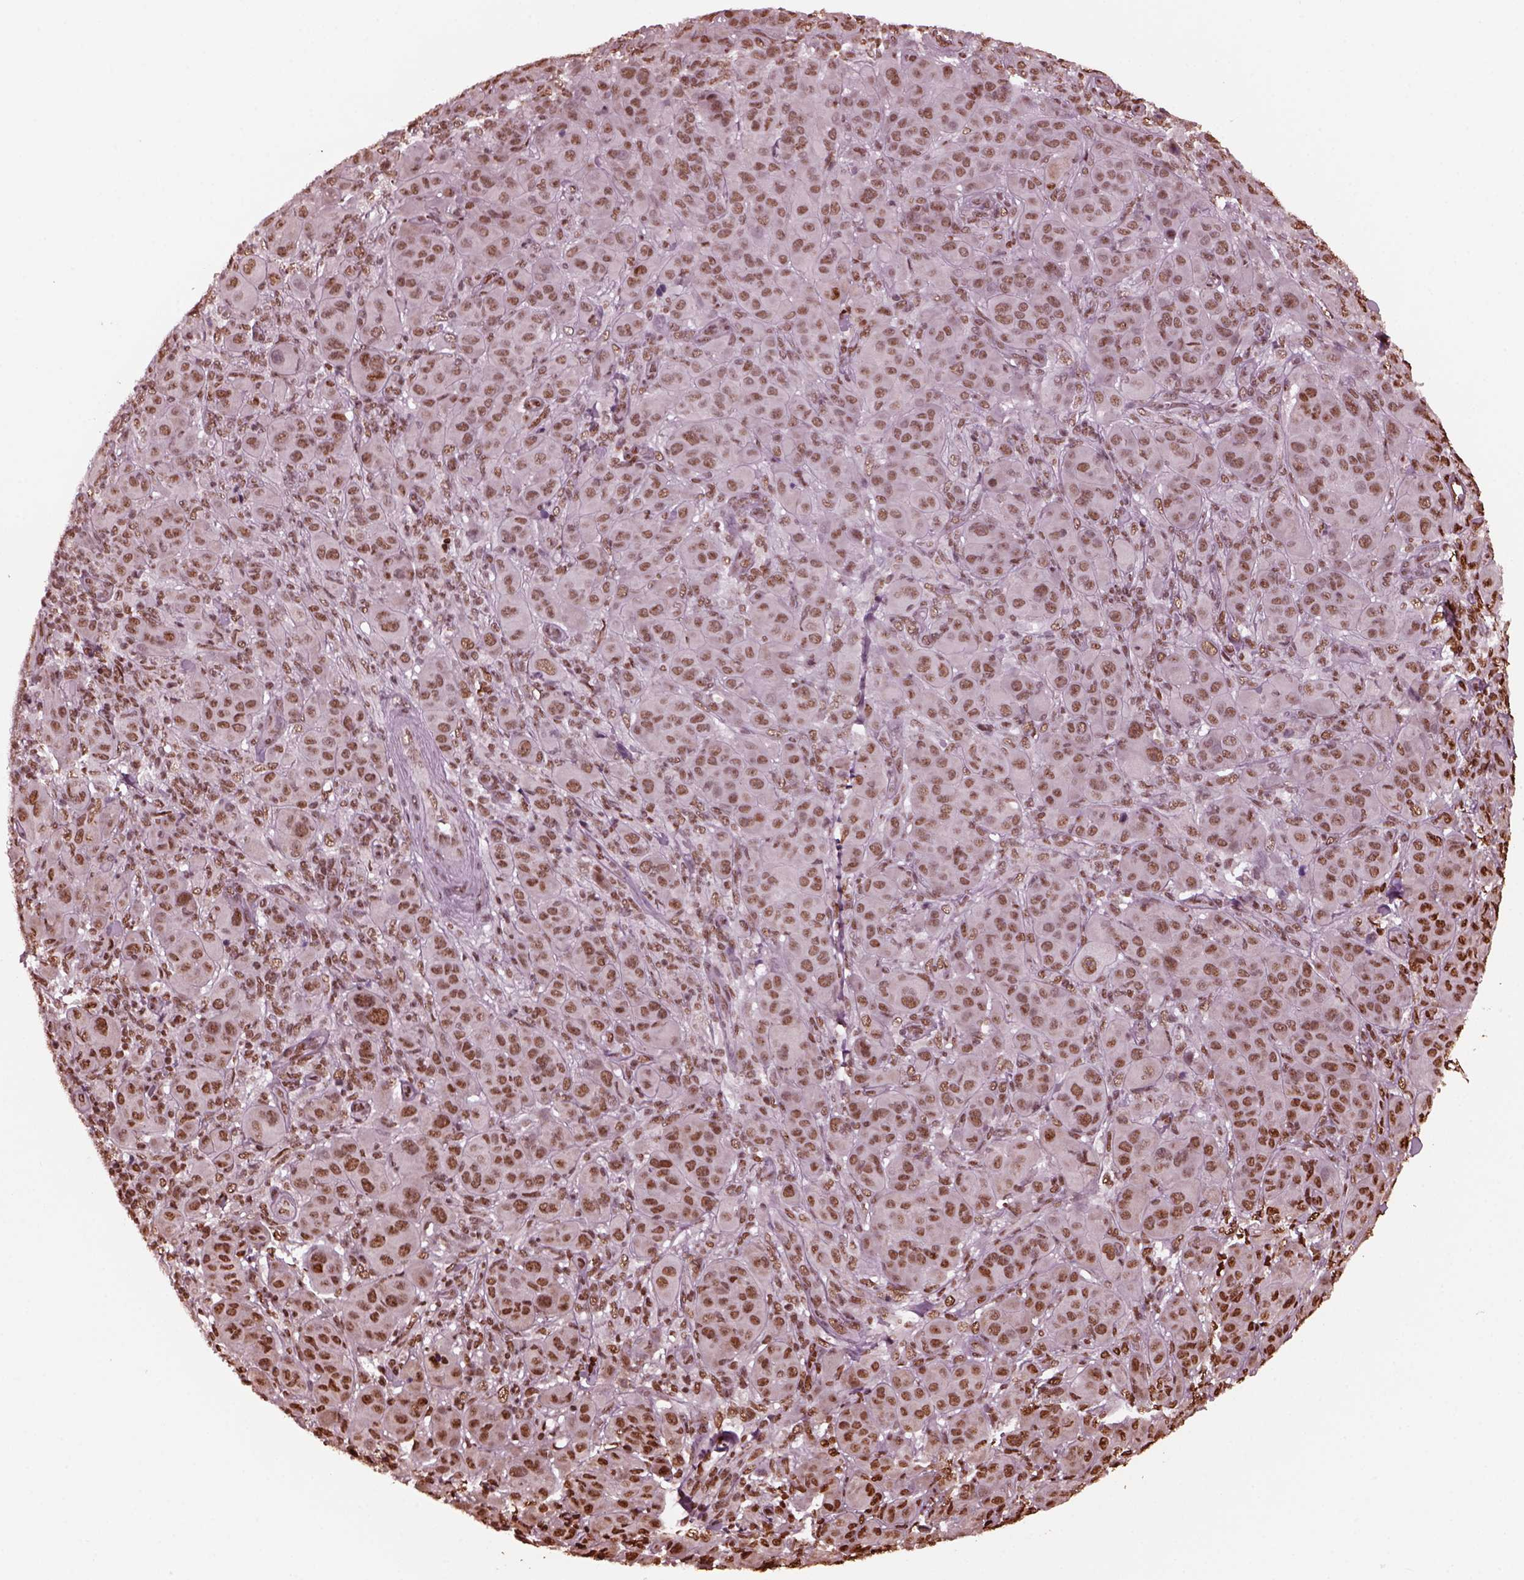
{"staining": {"intensity": "moderate", "quantity": ">75%", "location": "nuclear"}, "tissue": "melanoma", "cell_type": "Tumor cells", "image_type": "cancer", "snomed": [{"axis": "morphology", "description": "Malignant melanoma, NOS"}, {"axis": "topography", "description": "Skin"}], "caption": "Tumor cells demonstrate medium levels of moderate nuclear staining in approximately >75% of cells in human melanoma.", "gene": "NSD1", "patient": {"sex": "female", "age": 87}}